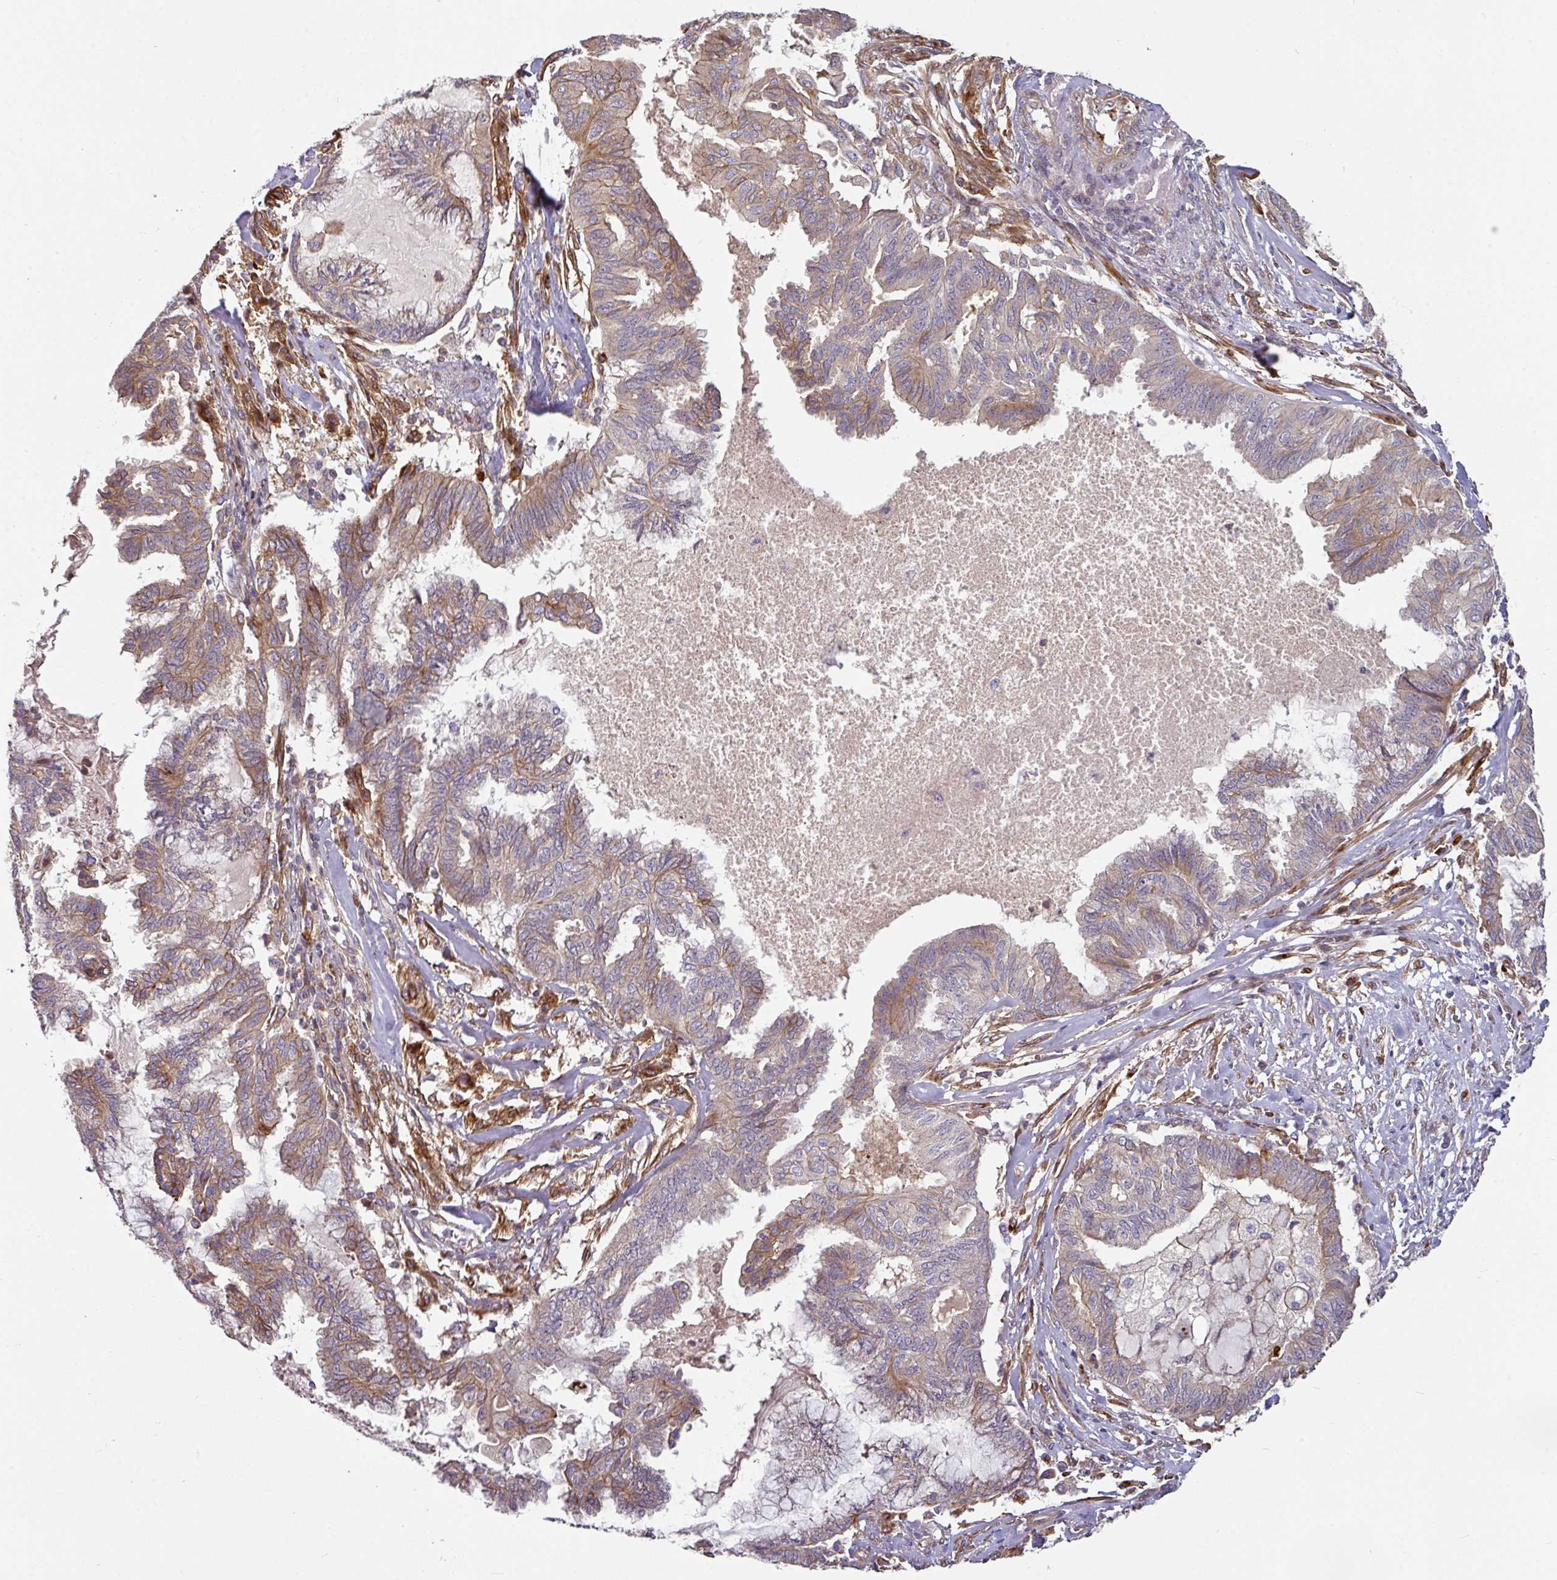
{"staining": {"intensity": "moderate", "quantity": "<25%", "location": "cytoplasmic/membranous"}, "tissue": "endometrial cancer", "cell_type": "Tumor cells", "image_type": "cancer", "snomed": [{"axis": "morphology", "description": "Adenocarcinoma, NOS"}, {"axis": "topography", "description": "Endometrium"}], "caption": "Protein staining displays moderate cytoplasmic/membranous expression in about <25% of tumor cells in endometrial cancer (adenocarcinoma).", "gene": "CASP2", "patient": {"sex": "female", "age": 86}}